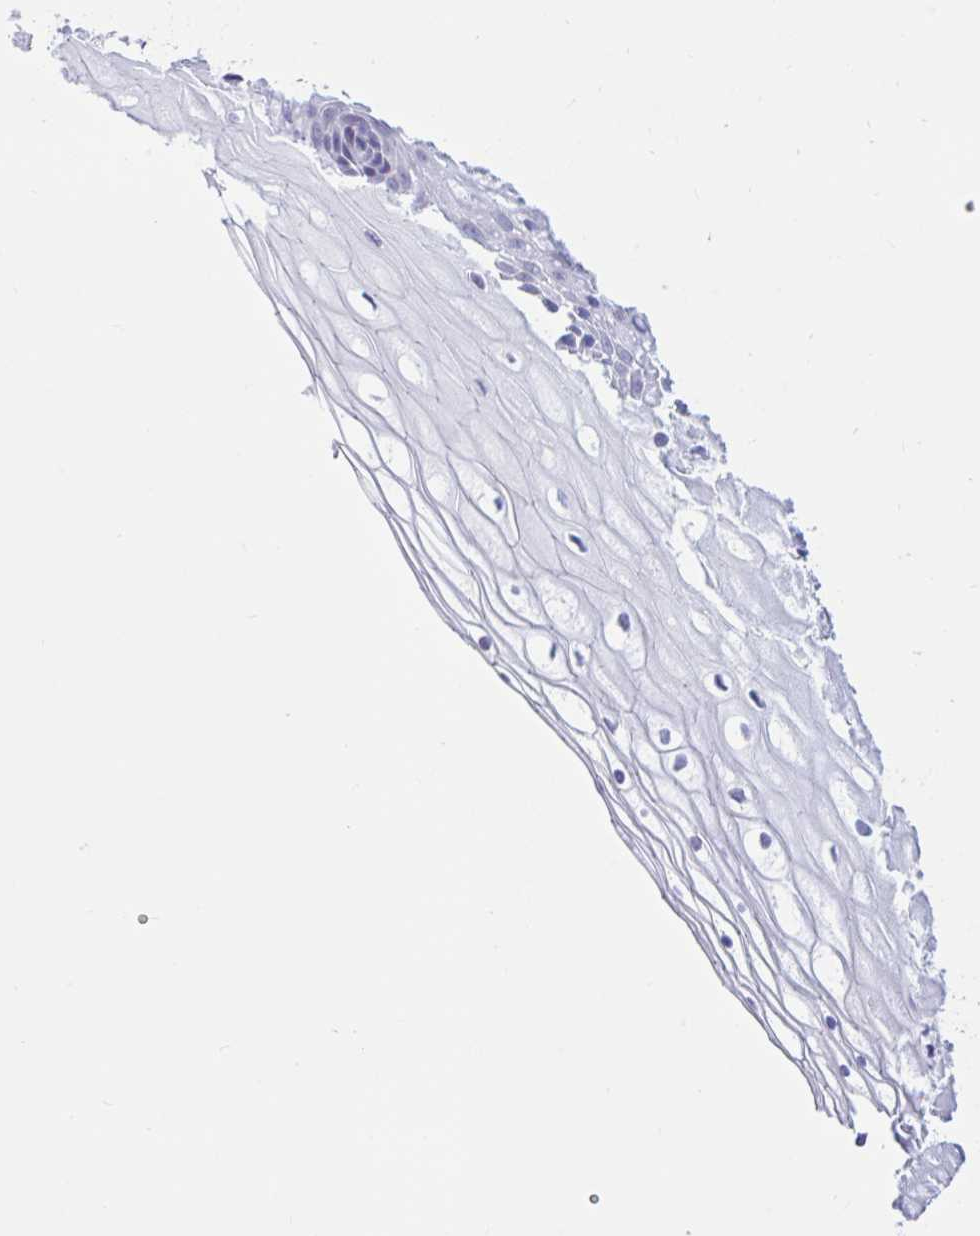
{"staining": {"intensity": "negative", "quantity": "none", "location": "none"}, "tissue": "cervix", "cell_type": "Glandular cells", "image_type": "normal", "snomed": [{"axis": "morphology", "description": "Normal tissue, NOS"}, {"axis": "topography", "description": "Cervix"}], "caption": "This is an IHC photomicrograph of benign cervix. There is no positivity in glandular cells.", "gene": "ENSG00000271254", "patient": {"sex": "female", "age": 36}}